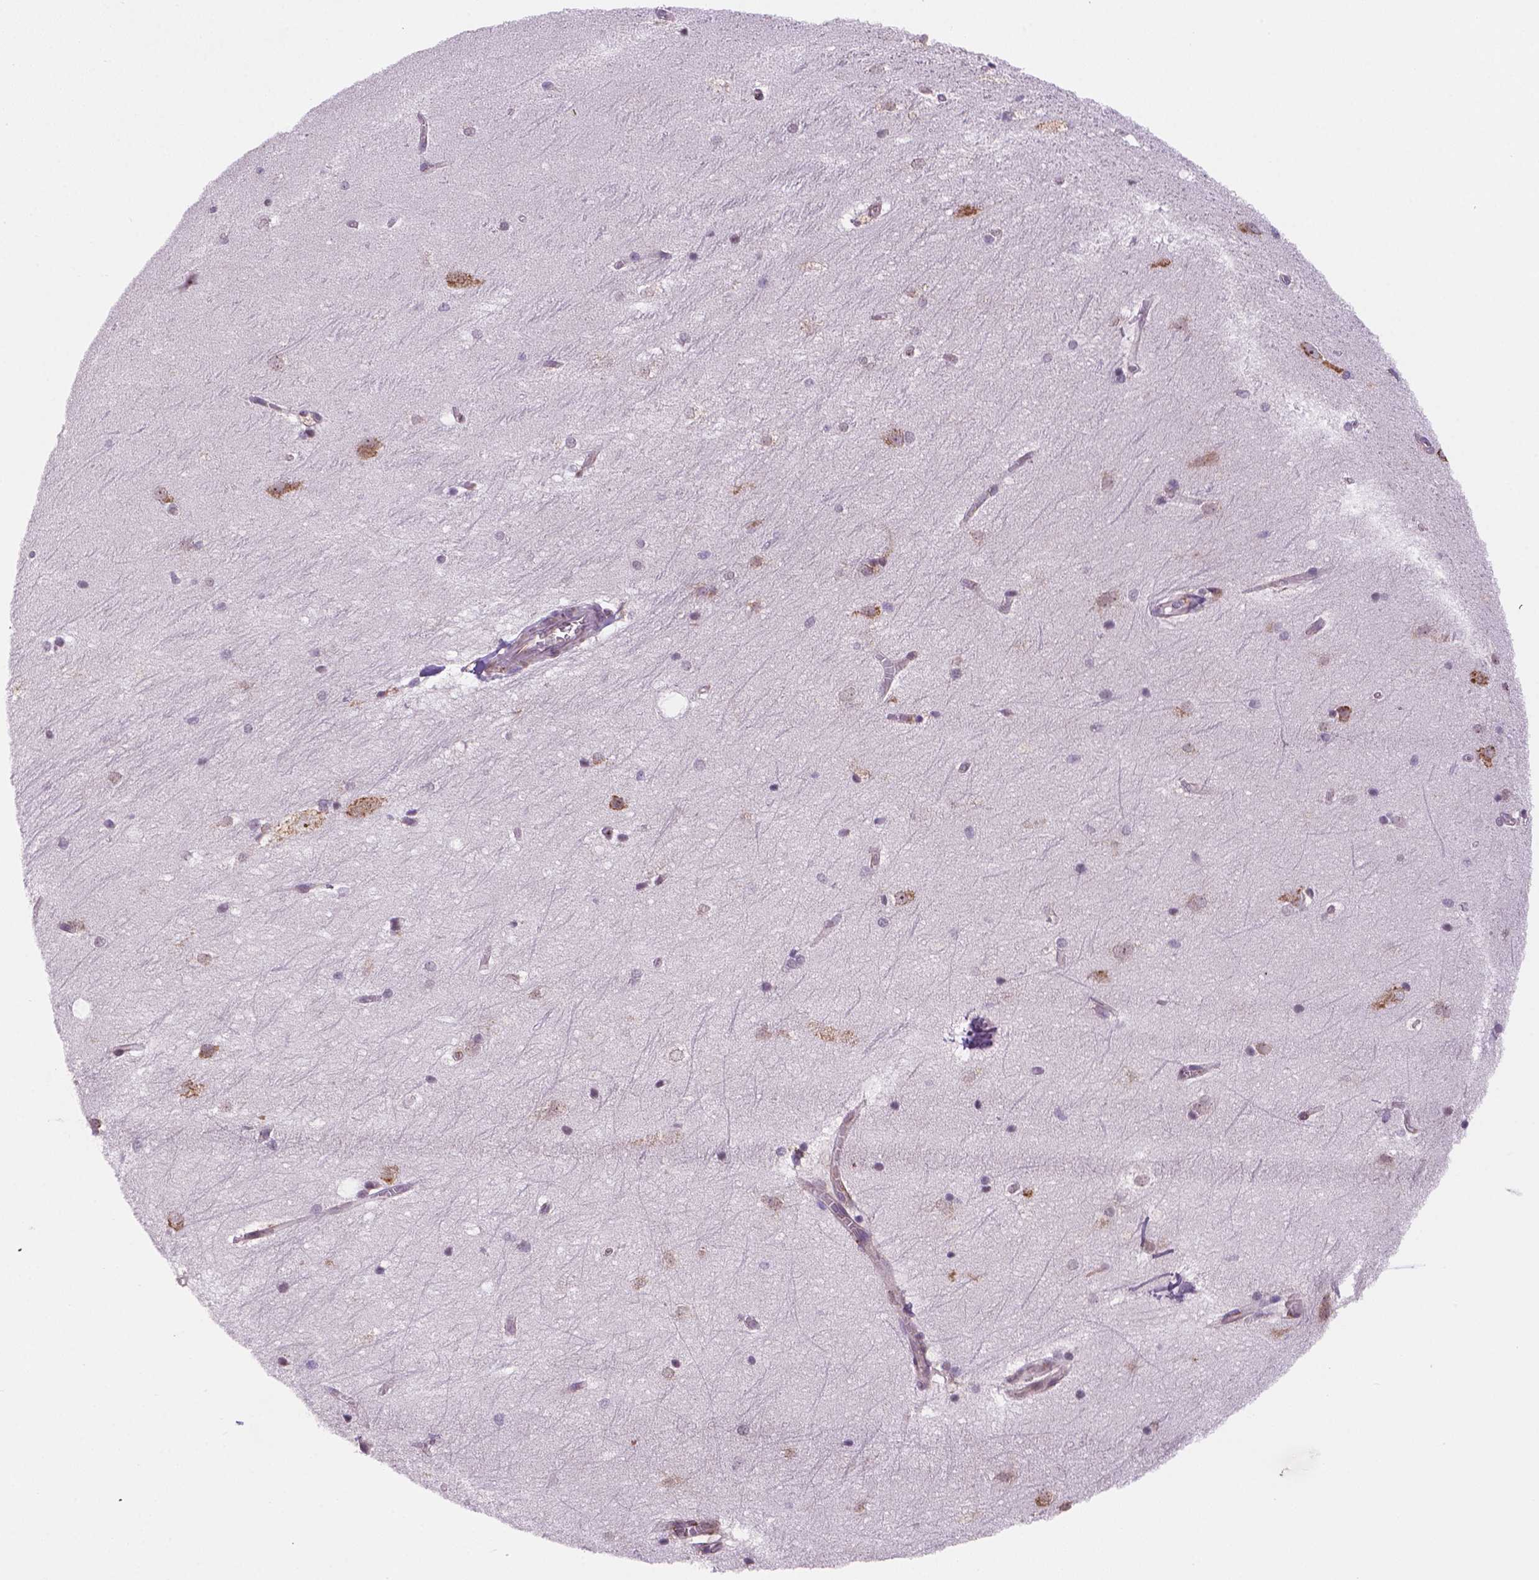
{"staining": {"intensity": "negative", "quantity": "none", "location": "none"}, "tissue": "hippocampus", "cell_type": "Glial cells", "image_type": "normal", "snomed": [{"axis": "morphology", "description": "Normal tissue, NOS"}, {"axis": "topography", "description": "Cerebral cortex"}, {"axis": "topography", "description": "Hippocampus"}], "caption": "Immunohistochemistry (IHC) of benign hippocampus reveals no staining in glial cells.", "gene": "FNIP1", "patient": {"sex": "female", "age": 19}}